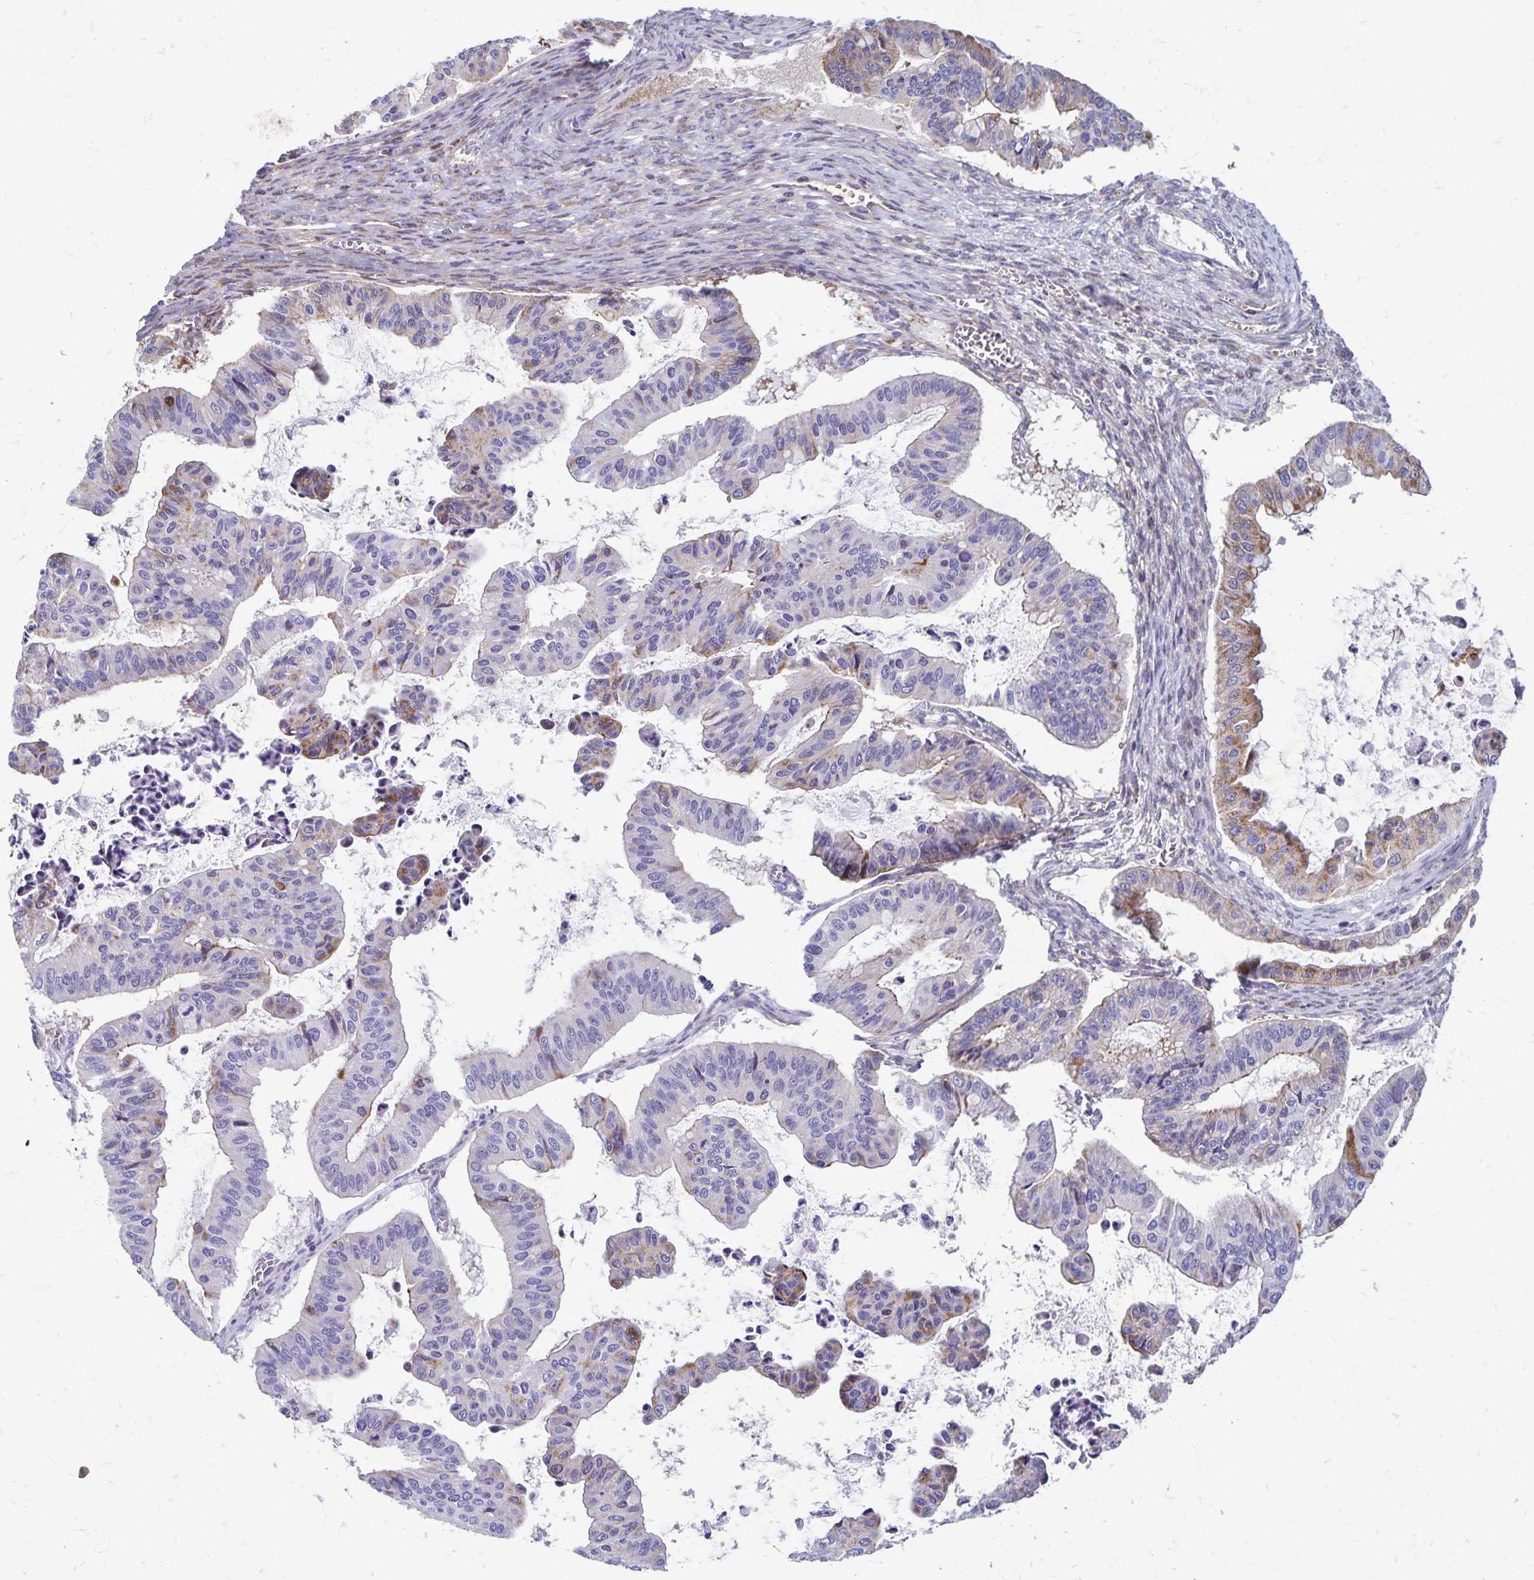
{"staining": {"intensity": "moderate", "quantity": "<25%", "location": "cytoplasmic/membranous"}, "tissue": "ovarian cancer", "cell_type": "Tumor cells", "image_type": "cancer", "snomed": [{"axis": "morphology", "description": "Cystadenocarcinoma, mucinous, NOS"}, {"axis": "topography", "description": "Ovary"}], "caption": "This photomicrograph demonstrates immunohistochemistry staining of ovarian cancer, with low moderate cytoplasmic/membranous positivity in about <25% of tumor cells.", "gene": "NECAP1", "patient": {"sex": "female", "age": 72}}